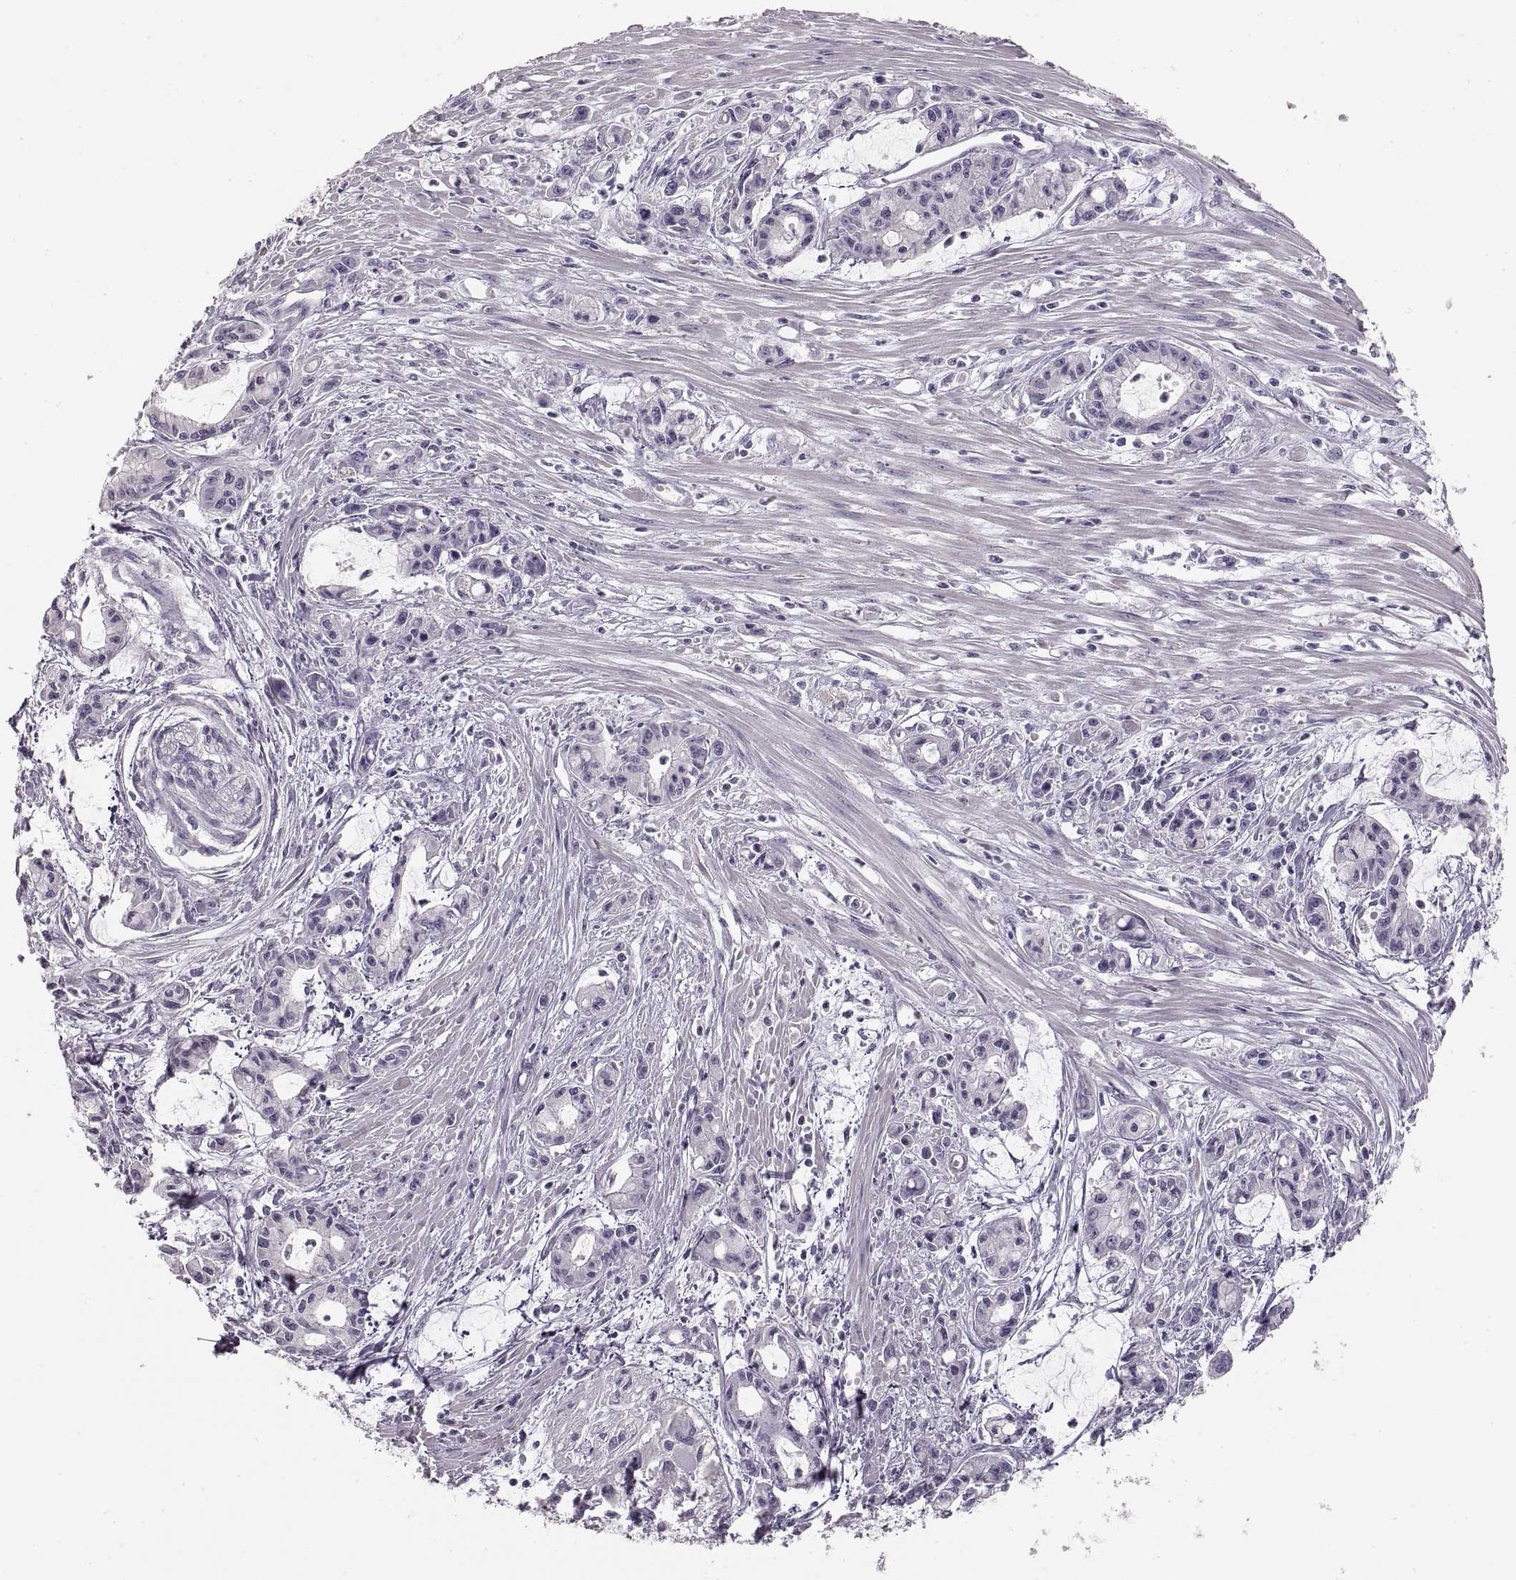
{"staining": {"intensity": "negative", "quantity": "none", "location": "none"}, "tissue": "pancreatic cancer", "cell_type": "Tumor cells", "image_type": "cancer", "snomed": [{"axis": "morphology", "description": "Adenocarcinoma, NOS"}, {"axis": "topography", "description": "Pancreas"}], "caption": "Adenocarcinoma (pancreatic) was stained to show a protein in brown. There is no significant expression in tumor cells.", "gene": "ZP3", "patient": {"sex": "male", "age": 48}}